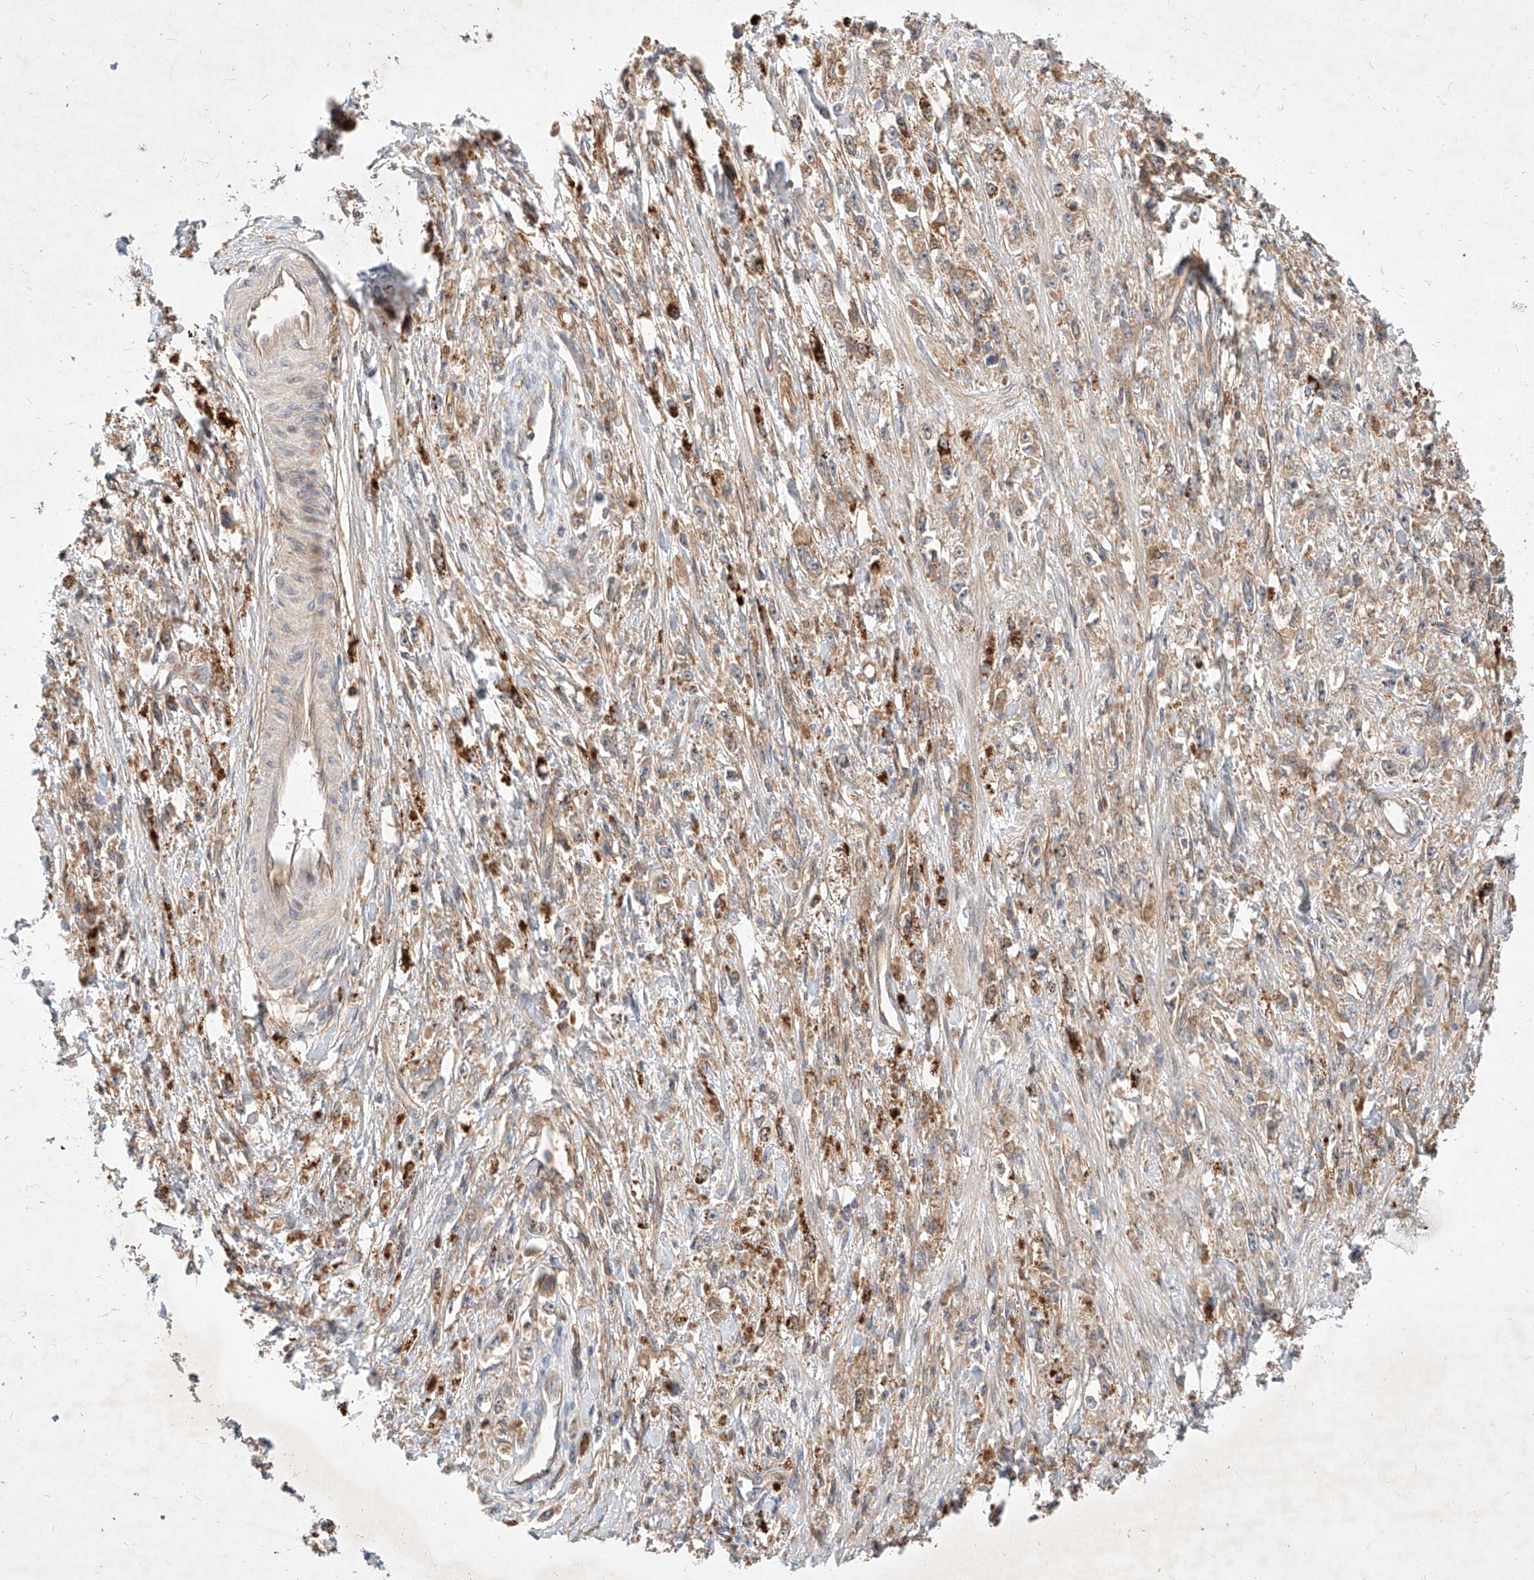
{"staining": {"intensity": "weak", "quantity": ">75%", "location": "cytoplasmic/membranous"}, "tissue": "stomach cancer", "cell_type": "Tumor cells", "image_type": "cancer", "snomed": [{"axis": "morphology", "description": "Adenocarcinoma, NOS"}, {"axis": "topography", "description": "Stomach"}], "caption": "Immunohistochemical staining of human stomach cancer displays low levels of weak cytoplasmic/membranous protein staining in about >75% of tumor cells. Nuclei are stained in blue.", "gene": "NFAM1", "patient": {"sex": "female", "age": 59}}